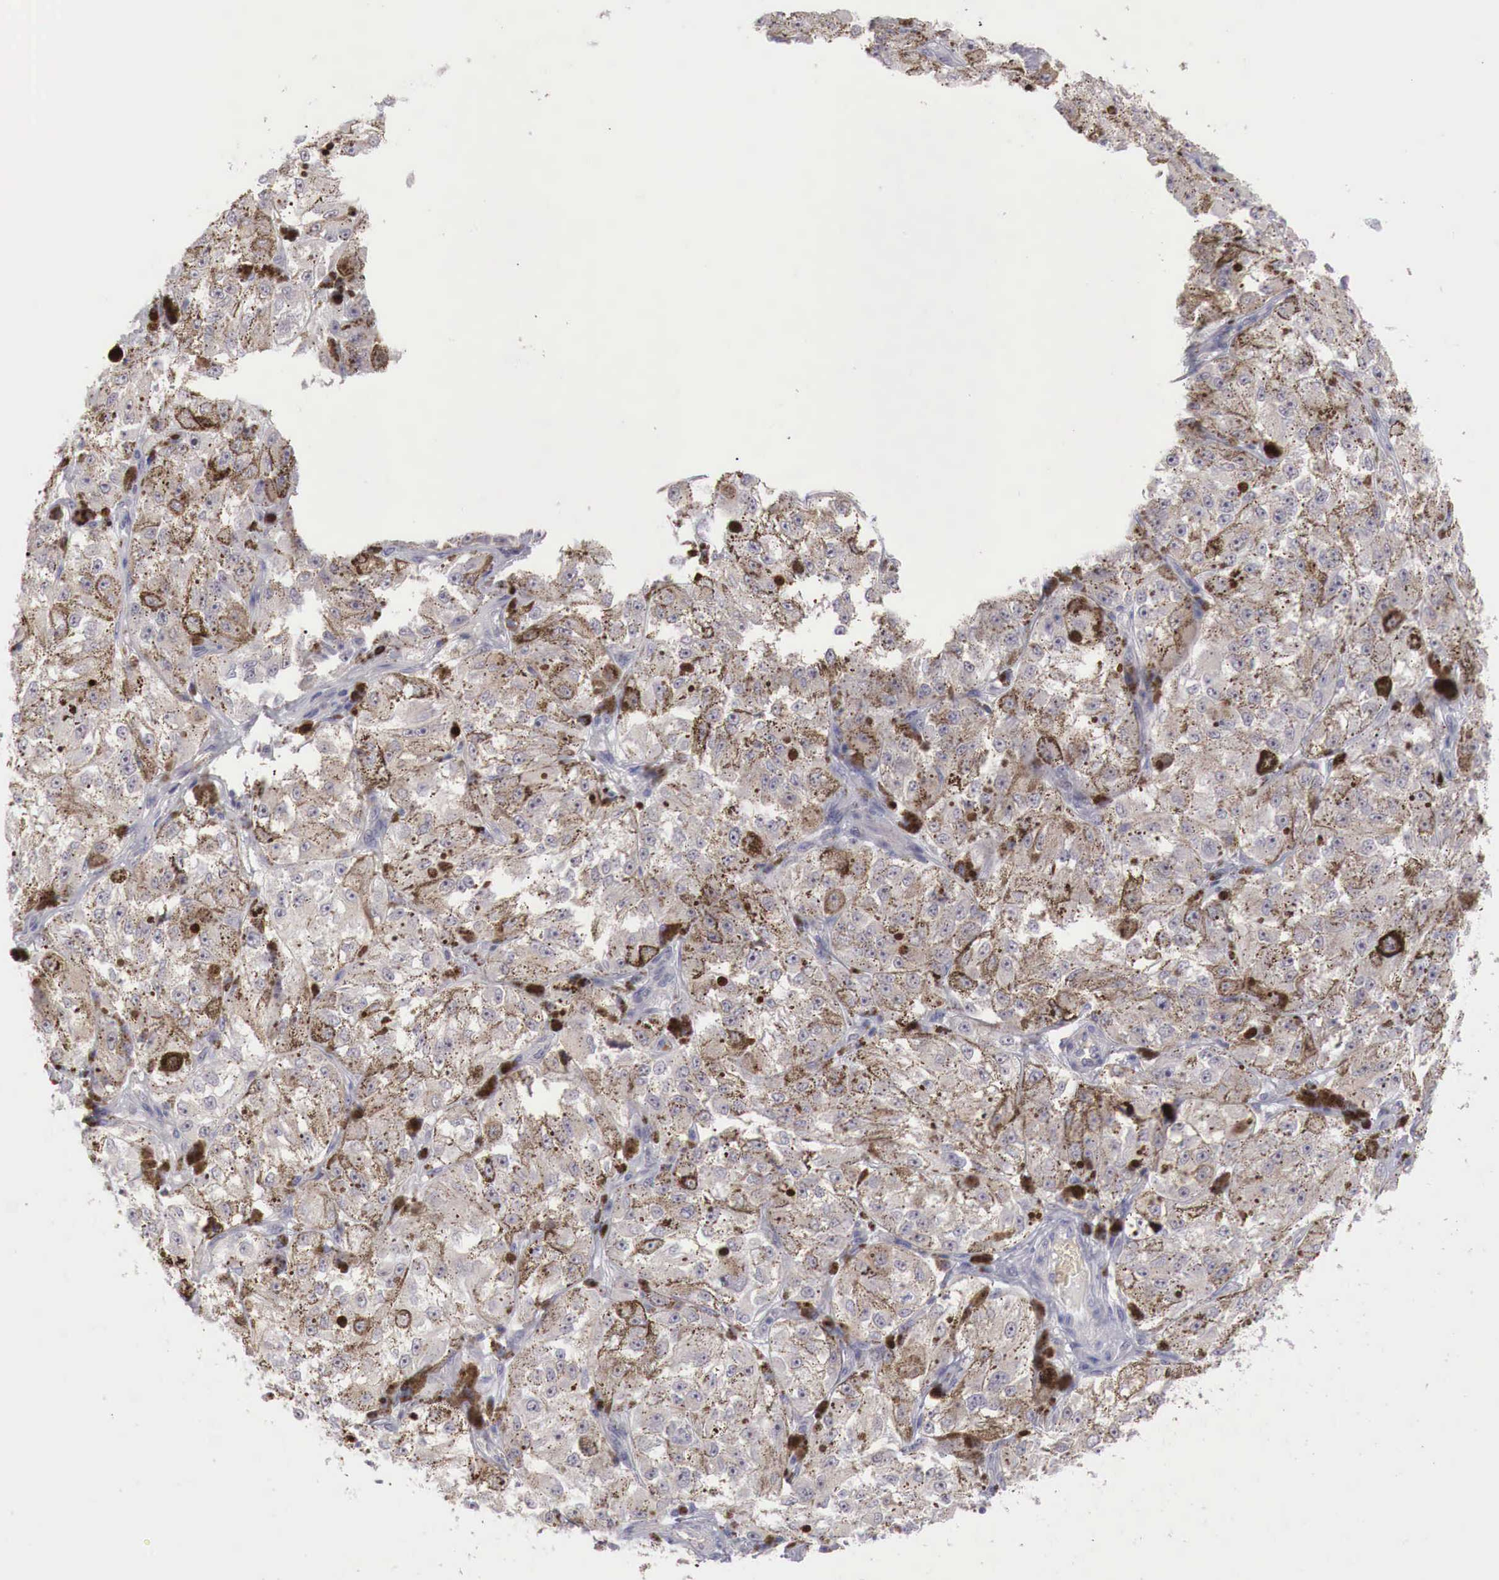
{"staining": {"intensity": "moderate", "quantity": "25%-75%", "location": "cytoplasmic/membranous"}, "tissue": "melanoma", "cell_type": "Tumor cells", "image_type": "cancer", "snomed": [{"axis": "morphology", "description": "Malignant melanoma, NOS"}, {"axis": "topography", "description": "Skin"}], "caption": "Immunohistochemistry (DAB) staining of human melanoma displays moderate cytoplasmic/membranous protein positivity in approximately 25%-75% of tumor cells.", "gene": "GATA1", "patient": {"sex": "male", "age": 67}}